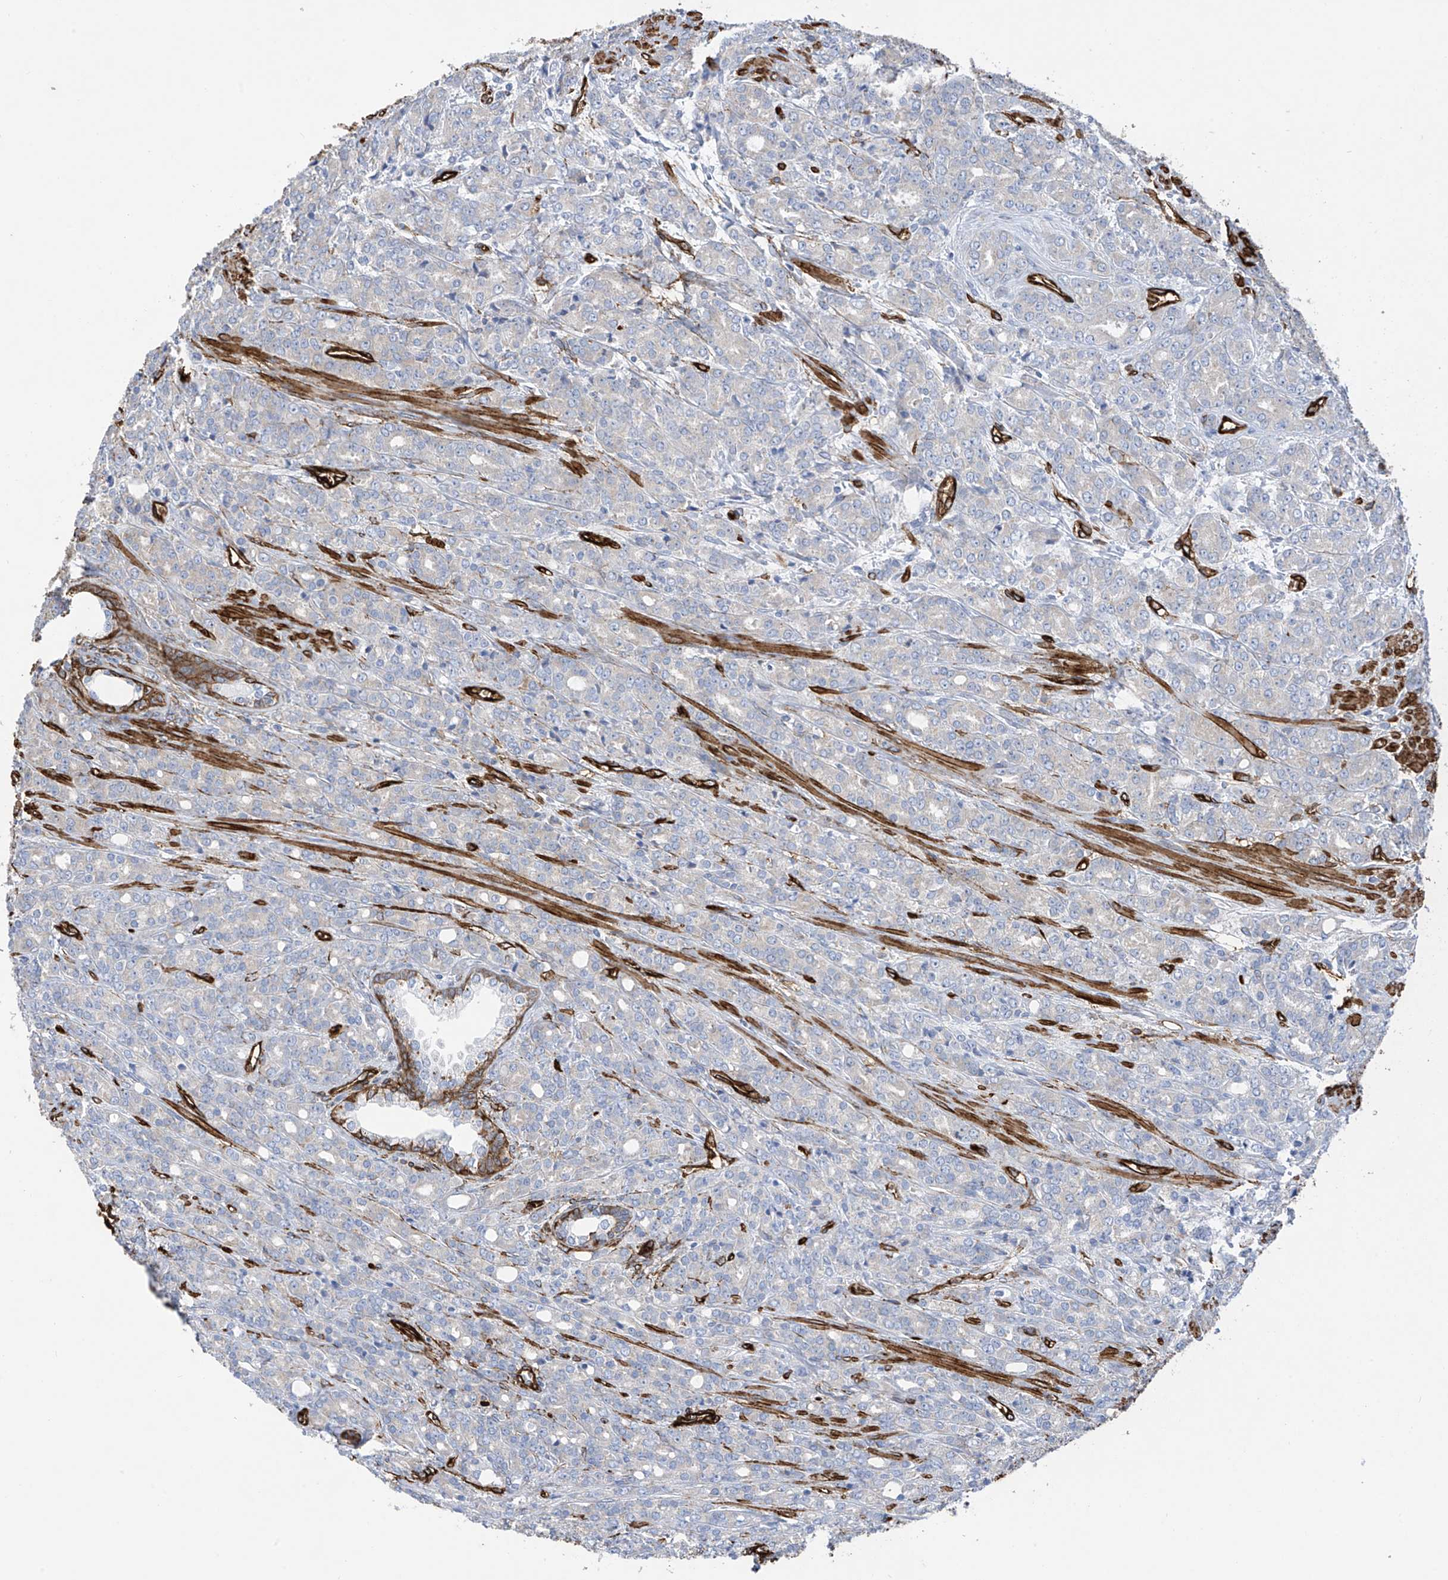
{"staining": {"intensity": "negative", "quantity": "none", "location": "none"}, "tissue": "prostate cancer", "cell_type": "Tumor cells", "image_type": "cancer", "snomed": [{"axis": "morphology", "description": "Adenocarcinoma, High grade"}, {"axis": "topography", "description": "Prostate"}], "caption": "The histopathology image exhibits no significant positivity in tumor cells of prostate cancer.", "gene": "UBTD1", "patient": {"sex": "male", "age": 62}}